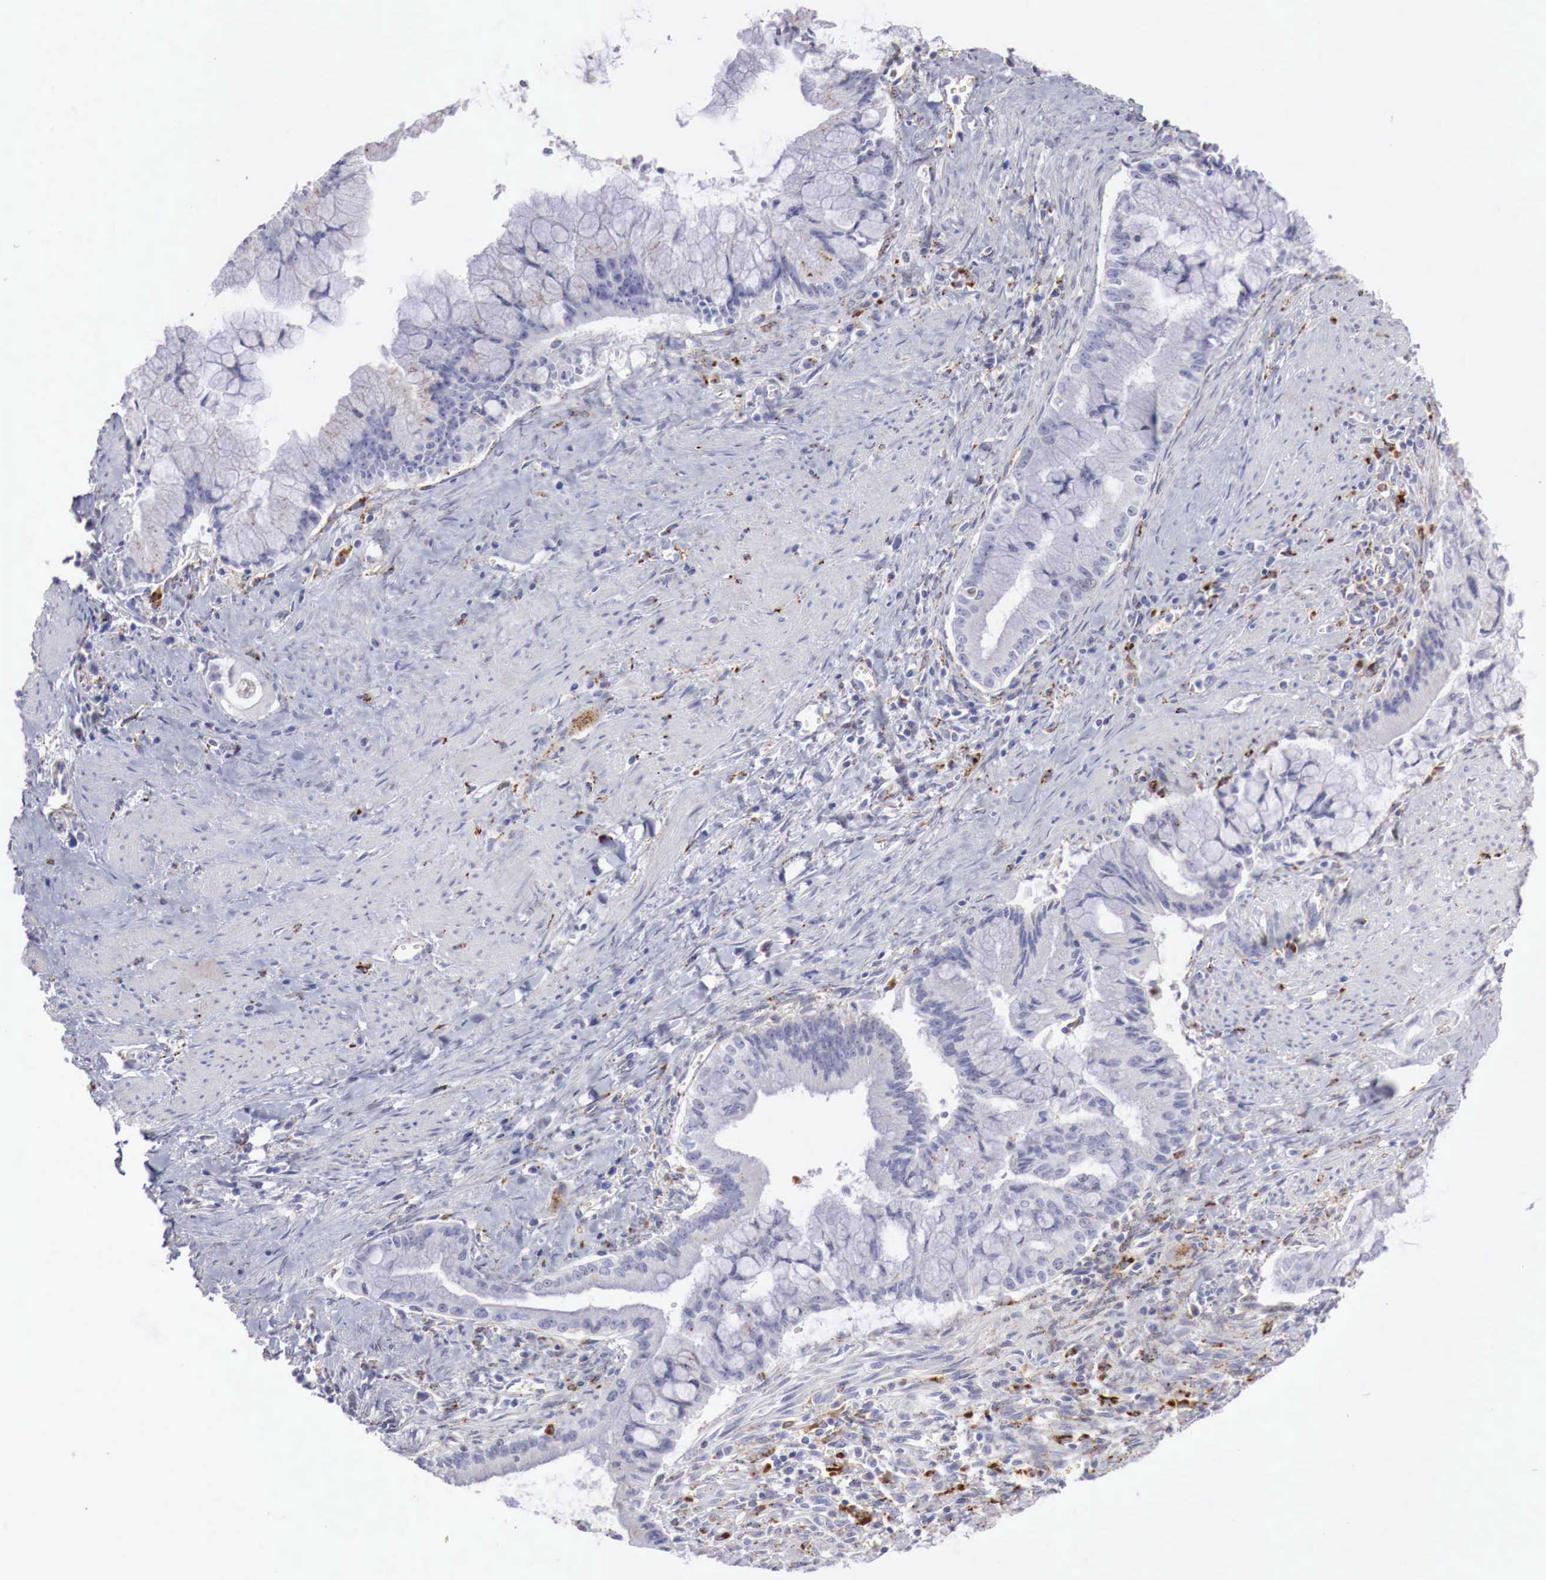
{"staining": {"intensity": "negative", "quantity": "none", "location": "none"}, "tissue": "pancreatic cancer", "cell_type": "Tumor cells", "image_type": "cancer", "snomed": [{"axis": "morphology", "description": "Adenocarcinoma, NOS"}, {"axis": "topography", "description": "Pancreas"}], "caption": "Image shows no protein expression in tumor cells of adenocarcinoma (pancreatic) tissue.", "gene": "GLA", "patient": {"sex": "male", "age": 59}}